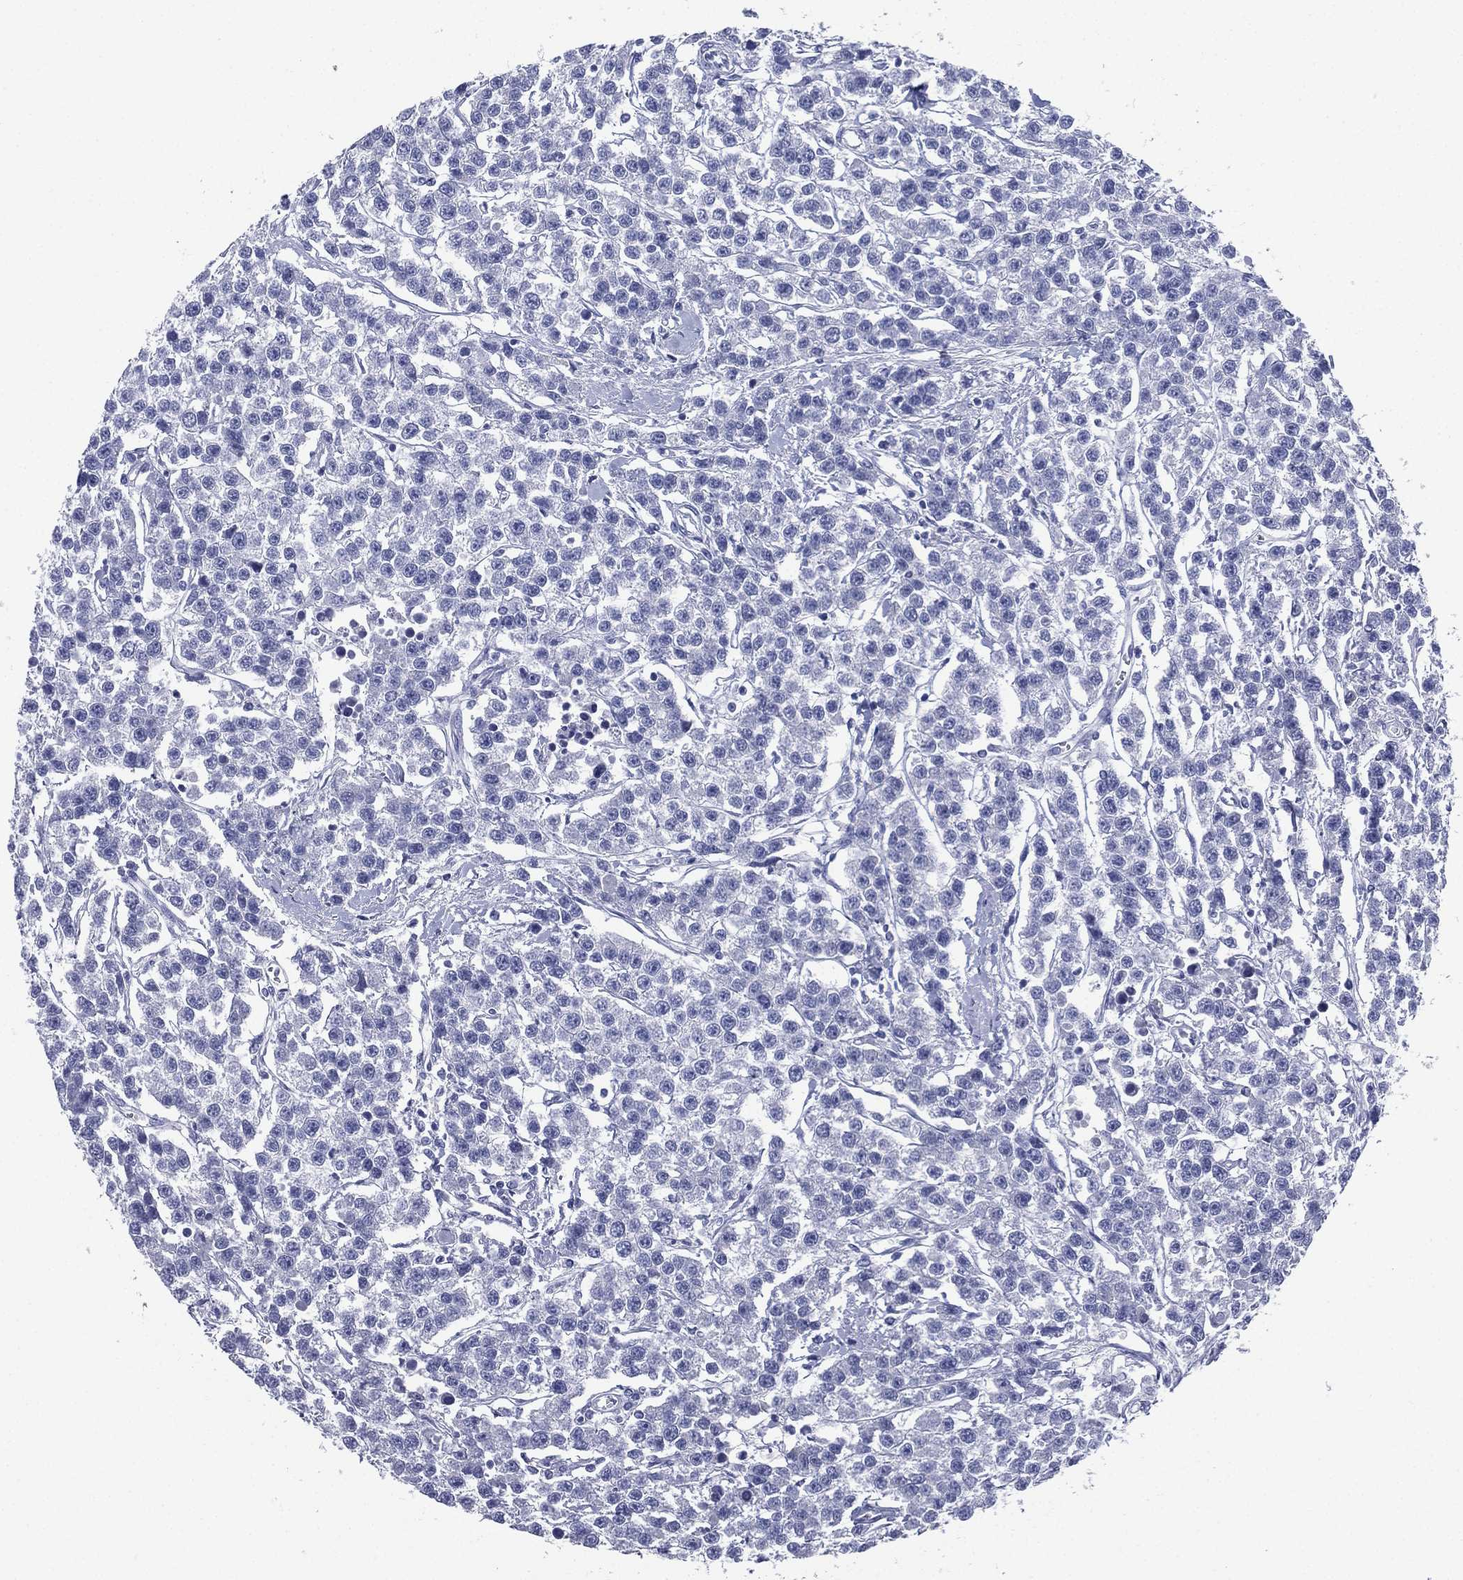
{"staining": {"intensity": "negative", "quantity": "none", "location": "none"}, "tissue": "testis cancer", "cell_type": "Tumor cells", "image_type": "cancer", "snomed": [{"axis": "morphology", "description": "Seminoma, NOS"}, {"axis": "topography", "description": "Testis"}], "caption": "Tumor cells are negative for protein expression in human seminoma (testis).", "gene": "FCER2", "patient": {"sex": "male", "age": 59}}